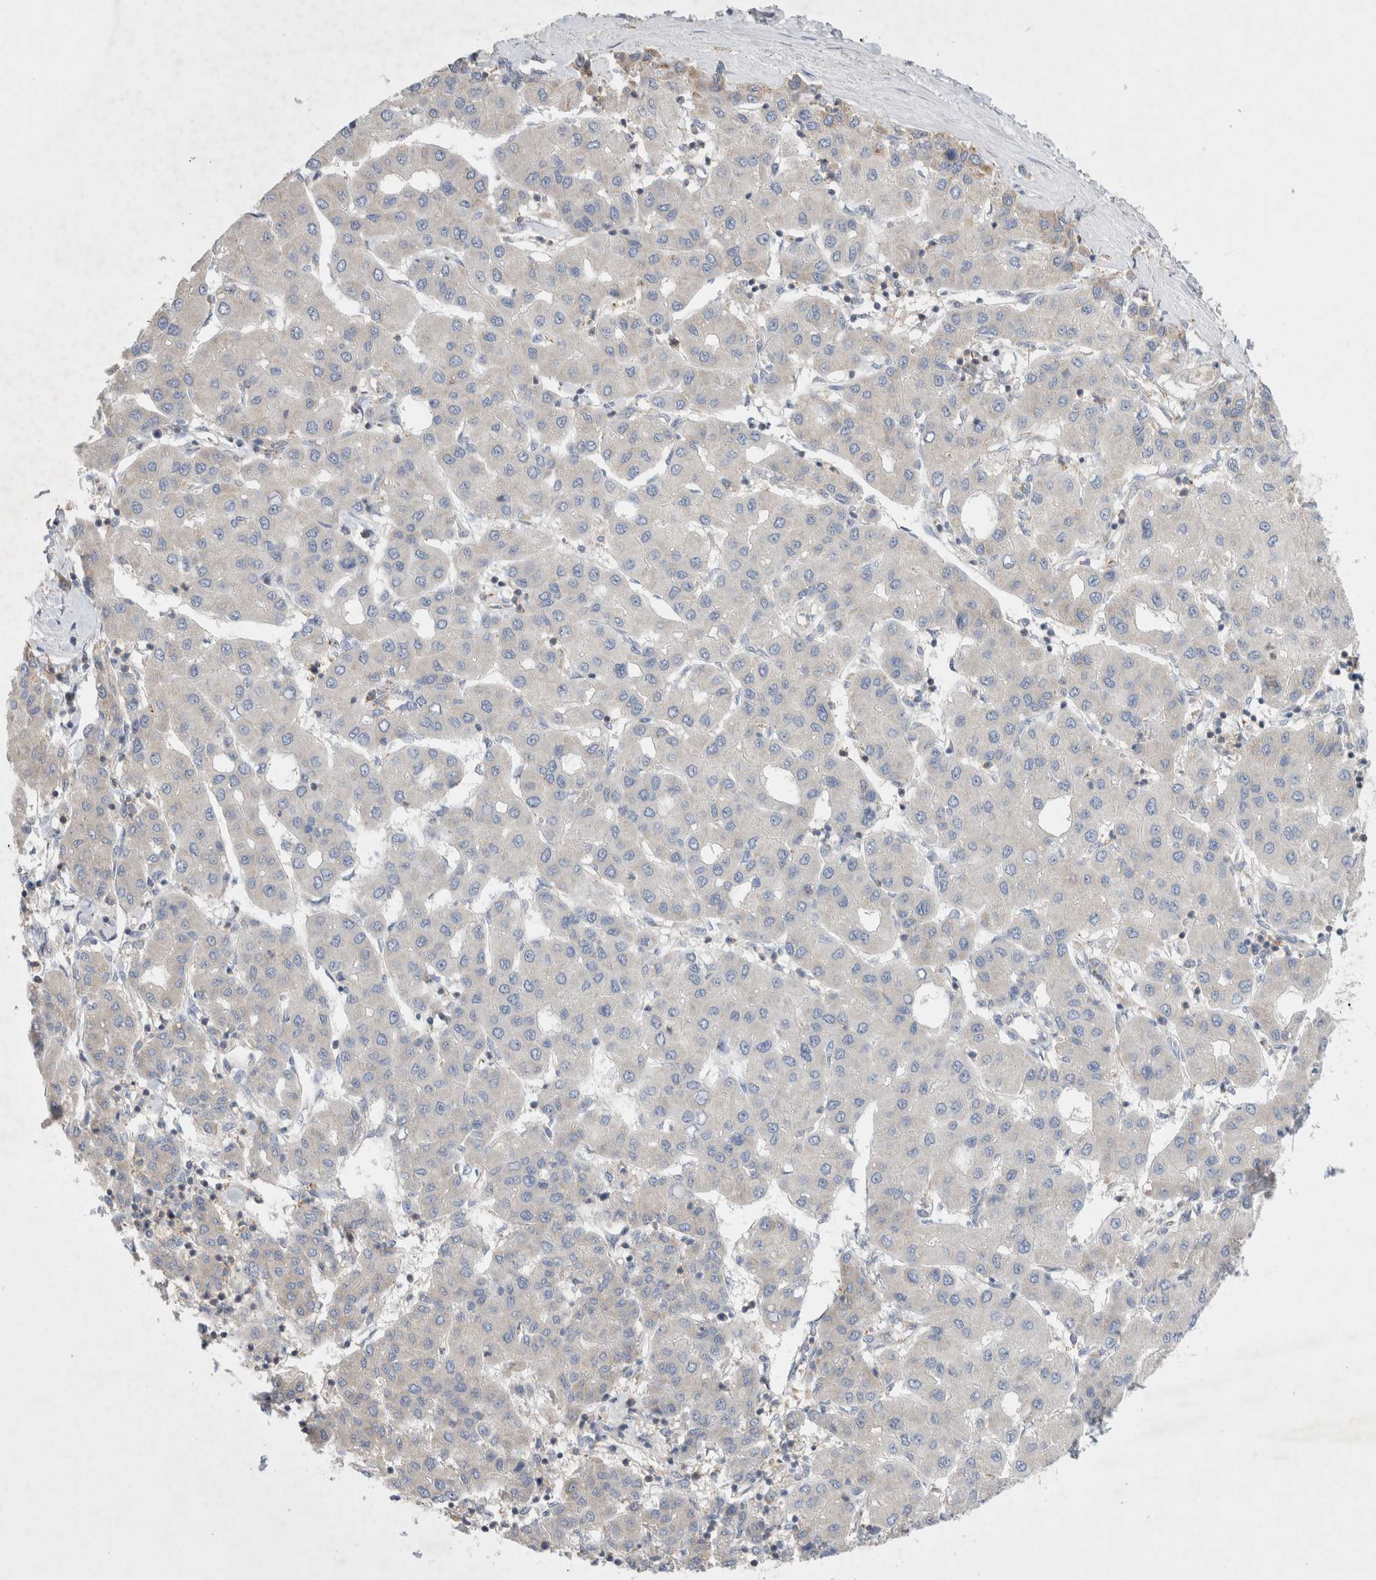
{"staining": {"intensity": "negative", "quantity": "none", "location": "none"}, "tissue": "liver cancer", "cell_type": "Tumor cells", "image_type": "cancer", "snomed": [{"axis": "morphology", "description": "Carcinoma, Hepatocellular, NOS"}, {"axis": "topography", "description": "Liver"}], "caption": "An image of human liver cancer is negative for staining in tumor cells.", "gene": "ZNF23", "patient": {"sex": "male", "age": 65}}